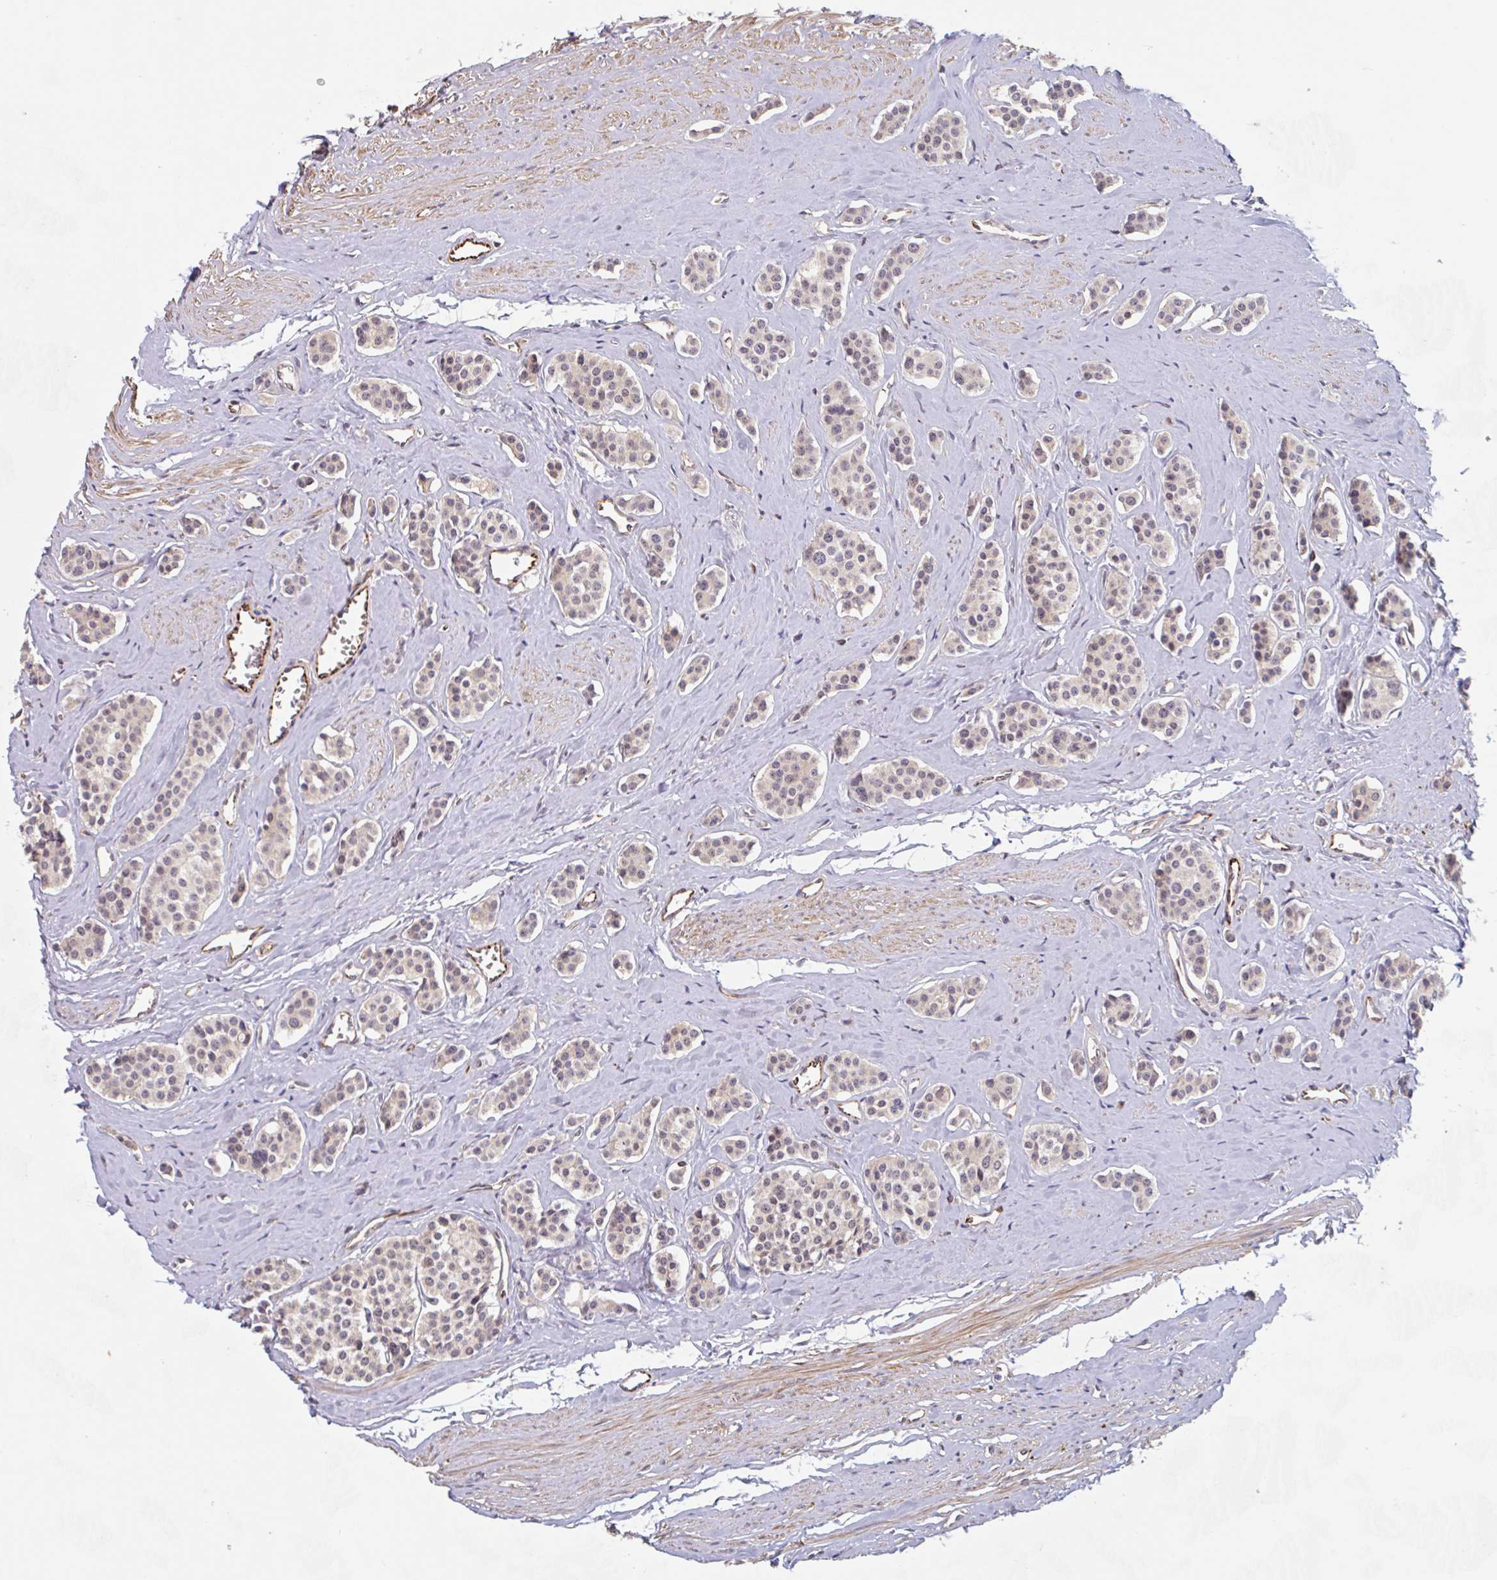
{"staining": {"intensity": "negative", "quantity": "none", "location": "none"}, "tissue": "carcinoid", "cell_type": "Tumor cells", "image_type": "cancer", "snomed": [{"axis": "morphology", "description": "Carcinoid, malignant, NOS"}, {"axis": "topography", "description": "Small intestine"}], "caption": "Immunohistochemical staining of human carcinoid exhibits no significant staining in tumor cells. (DAB (3,3'-diaminobenzidine) immunohistochemistry, high magnification).", "gene": "NUB1", "patient": {"sex": "male", "age": 60}}